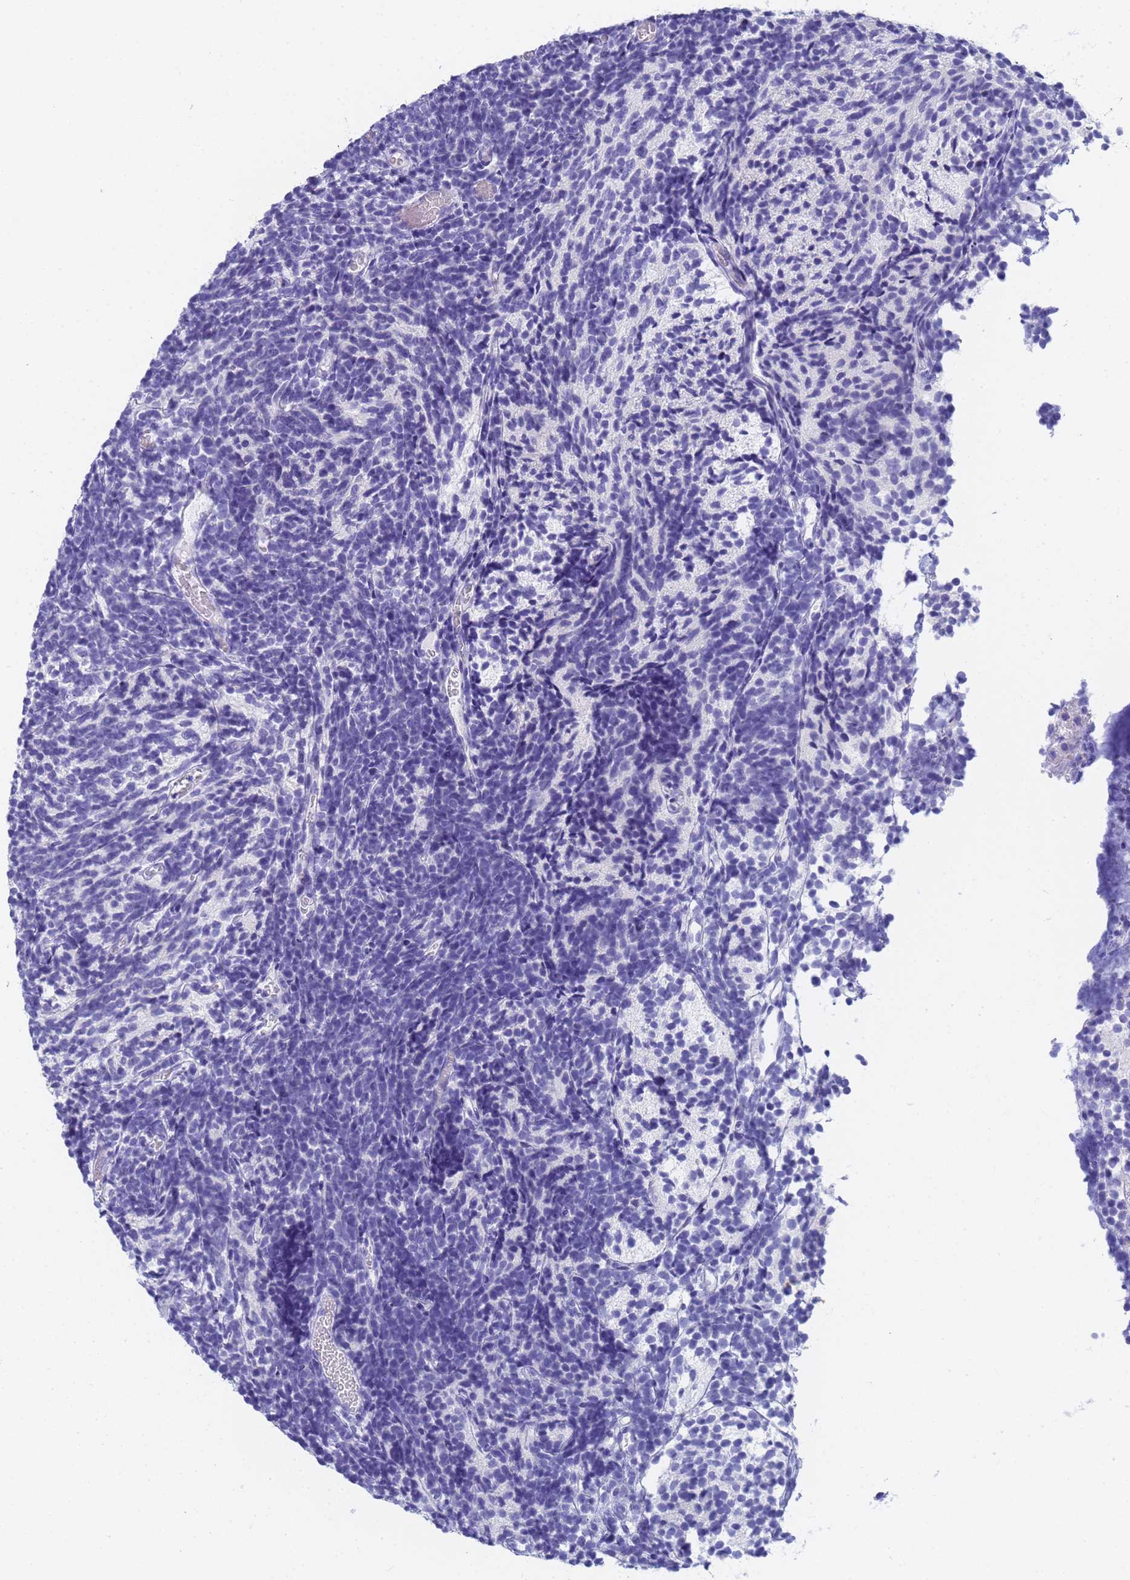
{"staining": {"intensity": "negative", "quantity": "none", "location": "none"}, "tissue": "glioma", "cell_type": "Tumor cells", "image_type": "cancer", "snomed": [{"axis": "morphology", "description": "Glioma, malignant, Low grade"}, {"axis": "topography", "description": "Brain"}], "caption": "This is an immunohistochemistry (IHC) histopathology image of malignant glioma (low-grade). There is no positivity in tumor cells.", "gene": "STATH", "patient": {"sex": "female", "age": 1}}